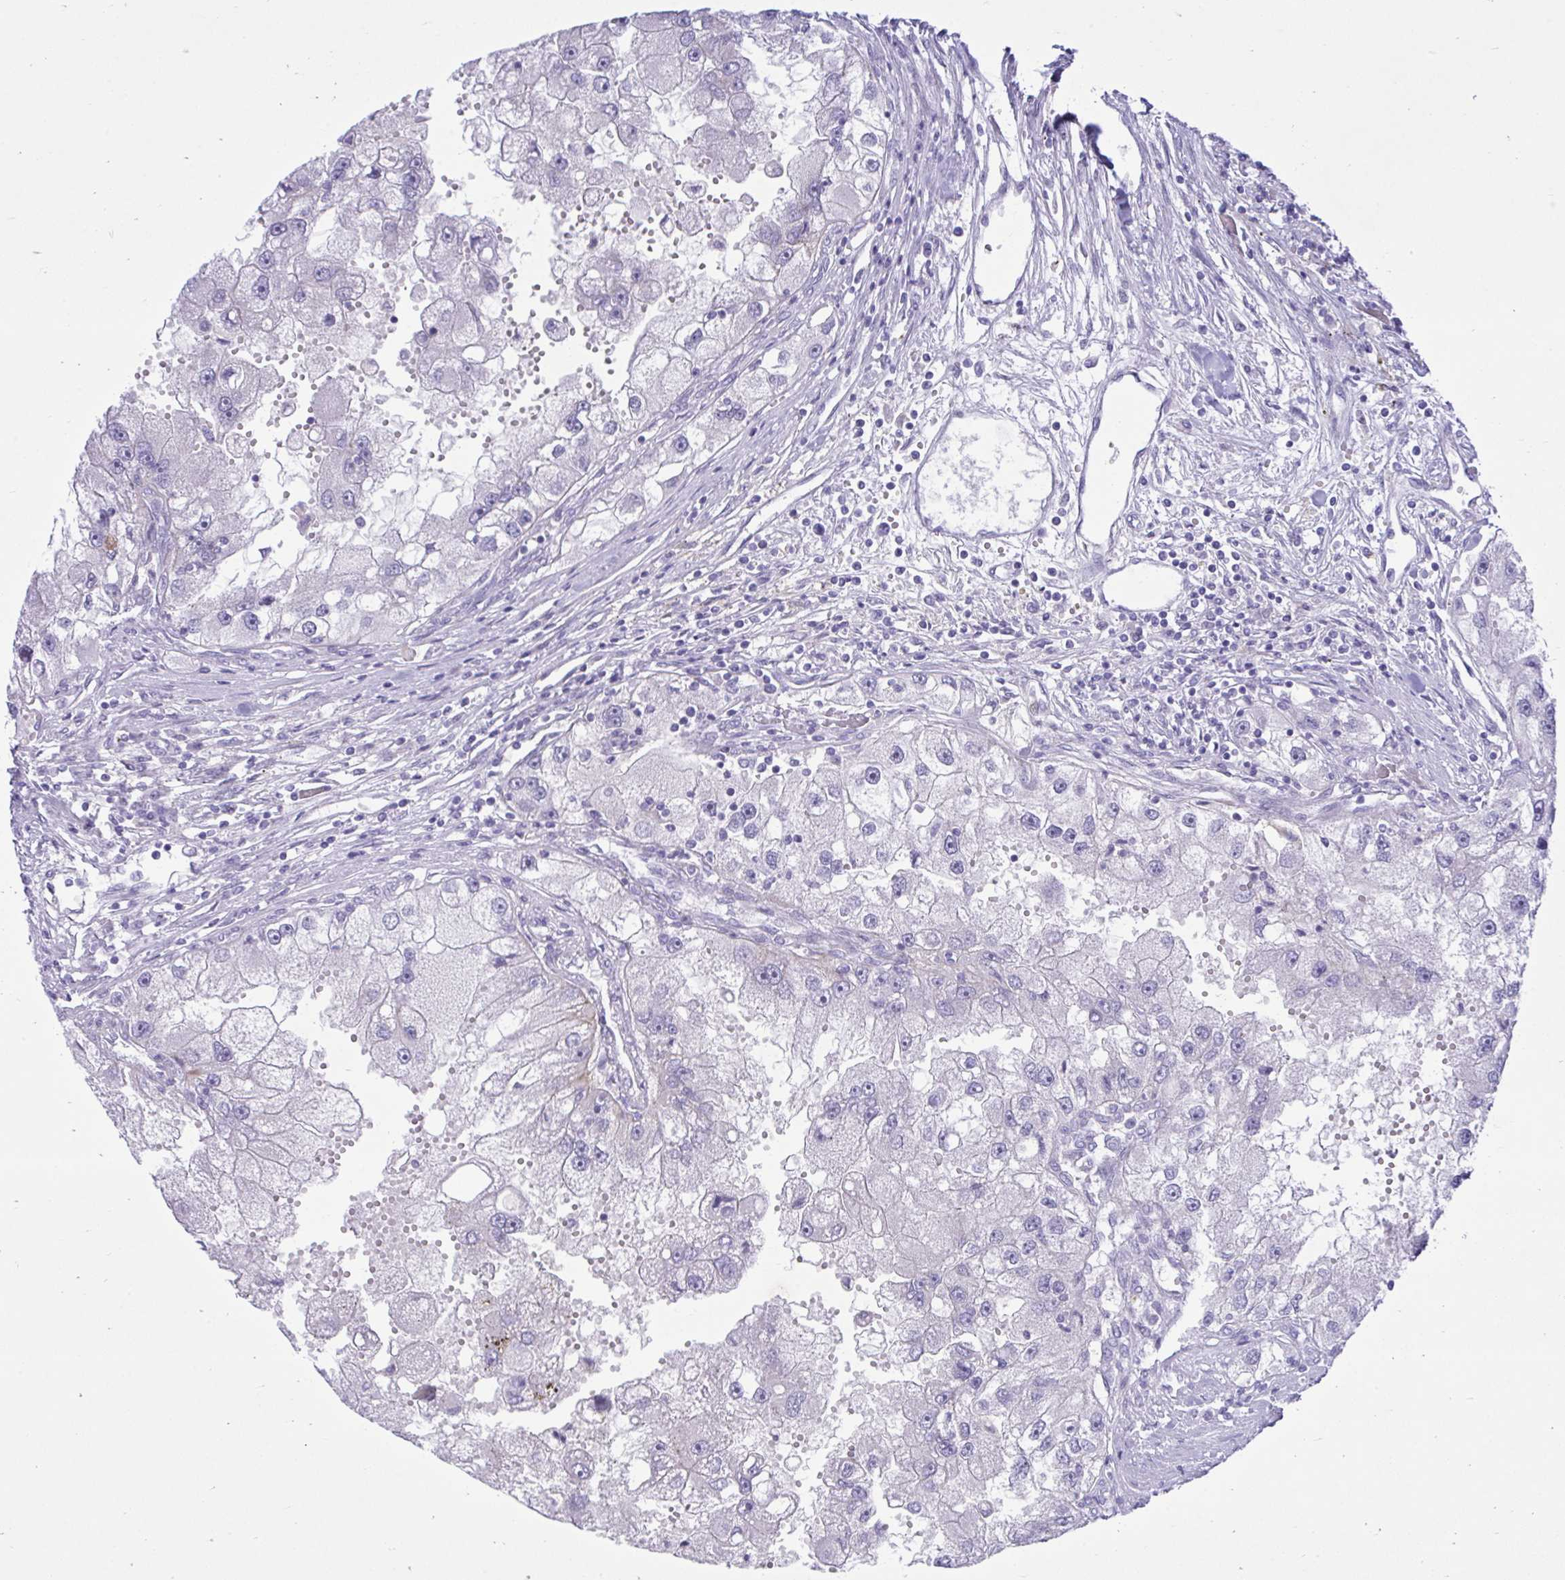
{"staining": {"intensity": "negative", "quantity": "none", "location": "none"}, "tissue": "renal cancer", "cell_type": "Tumor cells", "image_type": "cancer", "snomed": [{"axis": "morphology", "description": "Adenocarcinoma, NOS"}, {"axis": "topography", "description": "Kidney"}], "caption": "Tumor cells are negative for protein expression in human renal adenocarcinoma.", "gene": "MED9", "patient": {"sex": "male", "age": 63}}